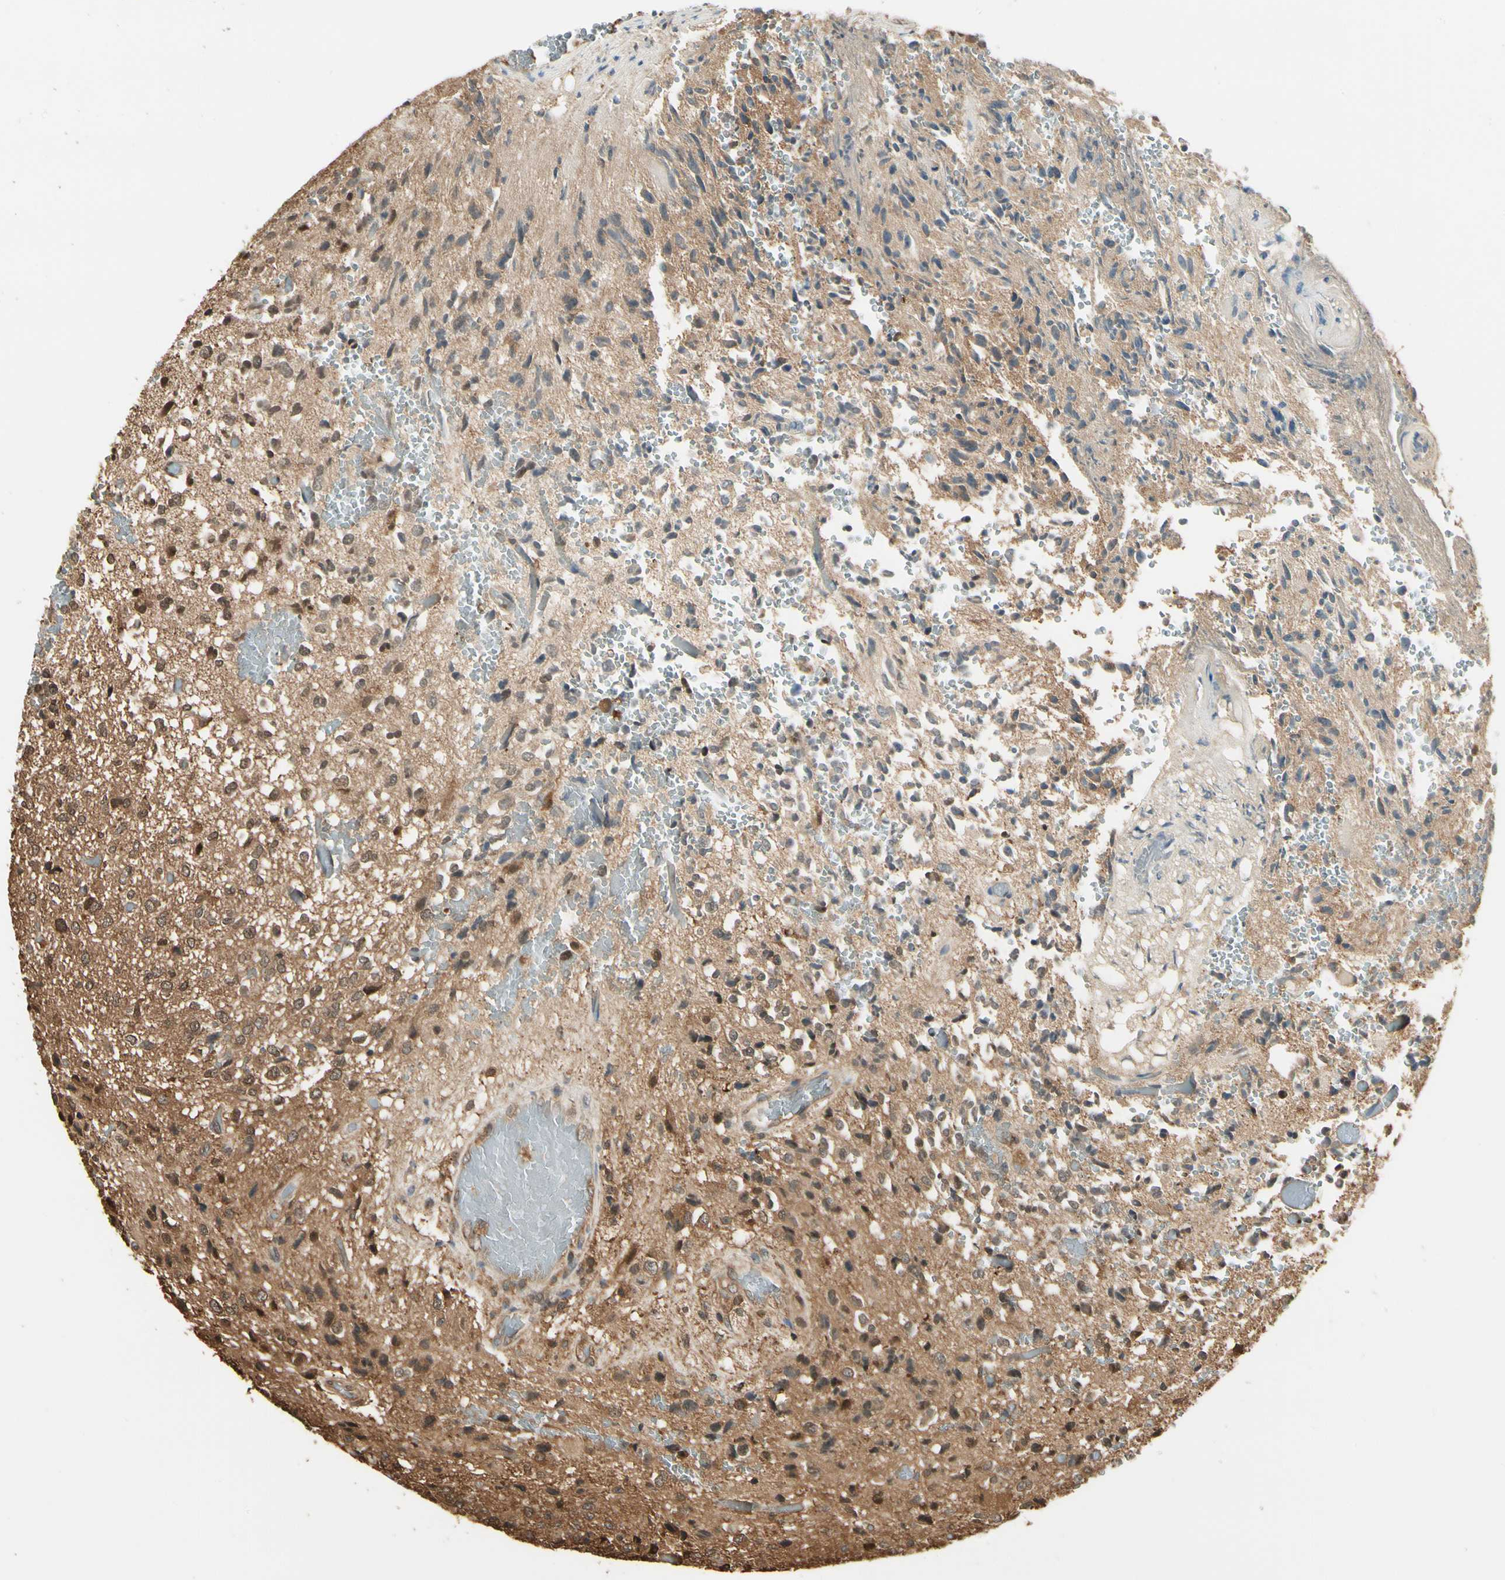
{"staining": {"intensity": "moderate", "quantity": ">75%", "location": "cytoplasmic/membranous,nuclear"}, "tissue": "glioma", "cell_type": "Tumor cells", "image_type": "cancer", "snomed": [{"axis": "morphology", "description": "Glioma, malignant, High grade"}, {"axis": "topography", "description": "pancreas cauda"}], "caption": "Moderate cytoplasmic/membranous and nuclear expression for a protein is seen in about >75% of tumor cells of malignant high-grade glioma using immunohistochemistry (IHC).", "gene": "YWHAE", "patient": {"sex": "male", "age": 60}}